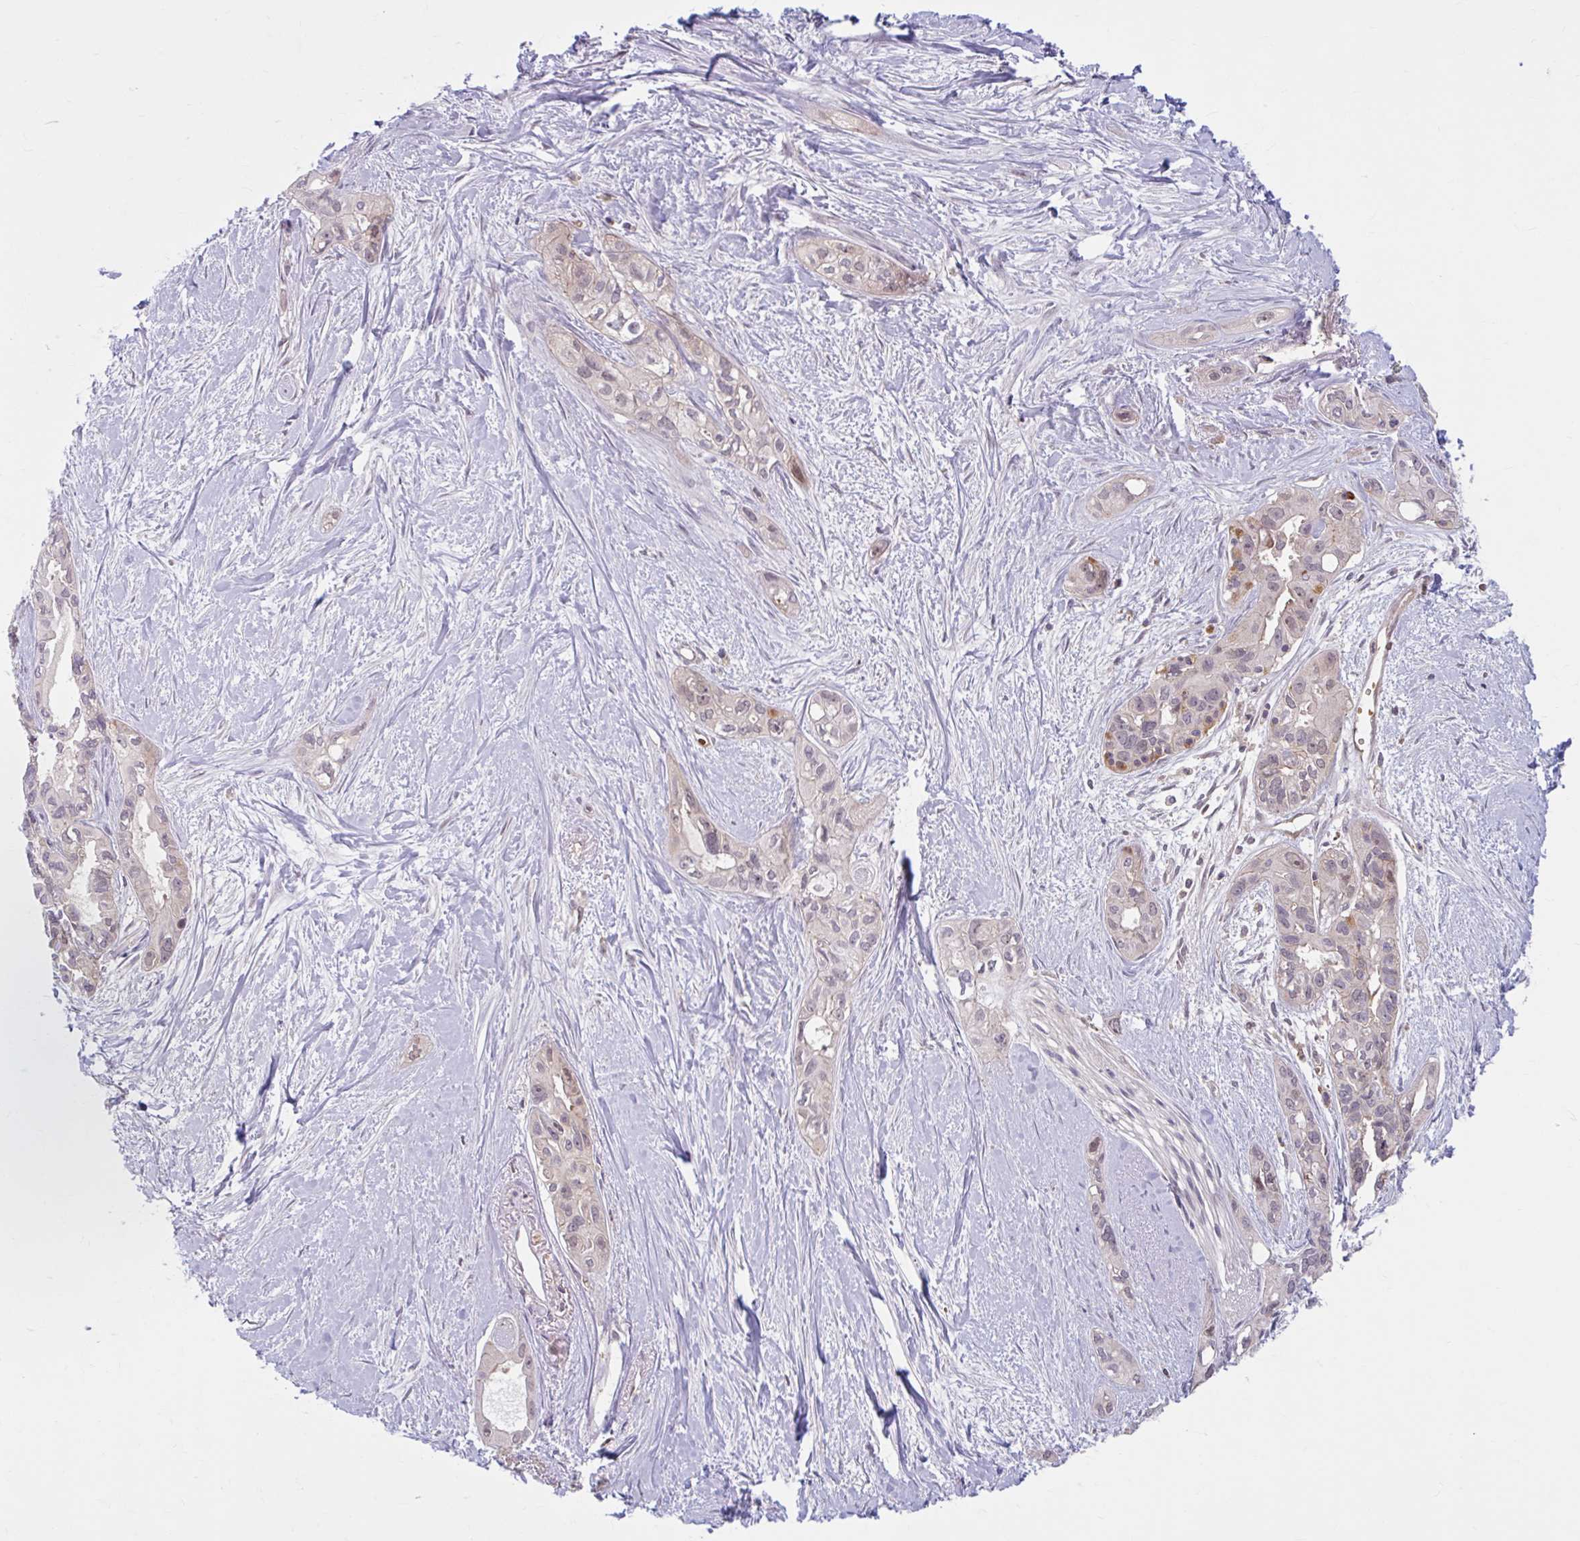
{"staining": {"intensity": "weak", "quantity": "<25%", "location": "cytoplasmic/membranous,nuclear"}, "tissue": "pancreatic cancer", "cell_type": "Tumor cells", "image_type": "cancer", "snomed": [{"axis": "morphology", "description": "Adenocarcinoma, NOS"}, {"axis": "topography", "description": "Pancreas"}], "caption": "The histopathology image reveals no staining of tumor cells in adenocarcinoma (pancreatic). Nuclei are stained in blue.", "gene": "HMBS", "patient": {"sex": "female", "age": 50}}